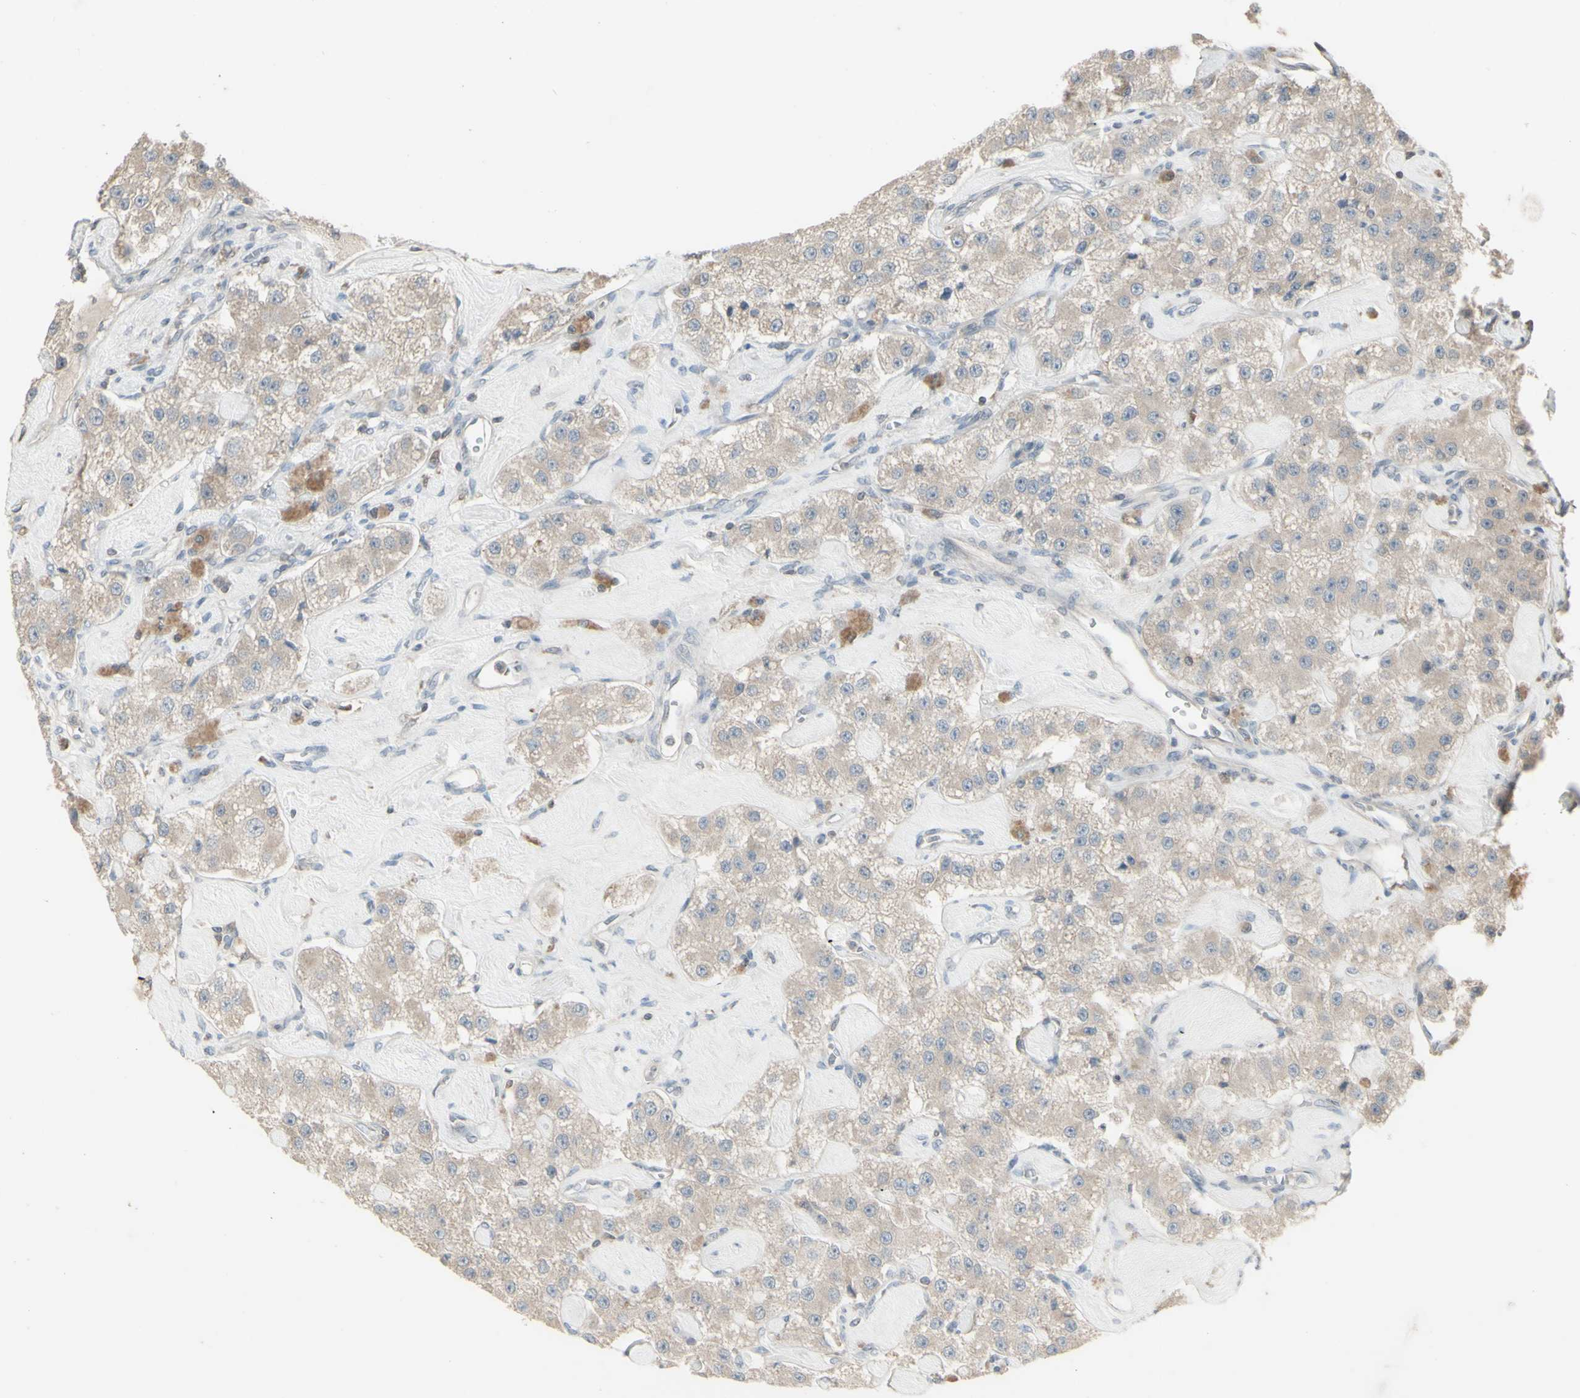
{"staining": {"intensity": "weak", "quantity": "<25%", "location": "cytoplasmic/membranous"}, "tissue": "carcinoid", "cell_type": "Tumor cells", "image_type": "cancer", "snomed": [{"axis": "morphology", "description": "Carcinoid, malignant, NOS"}, {"axis": "topography", "description": "Pancreas"}], "caption": "DAB immunohistochemical staining of carcinoid displays no significant expression in tumor cells. (Immunohistochemistry (ihc), brightfield microscopy, high magnification).", "gene": "CSK", "patient": {"sex": "male", "age": 41}}